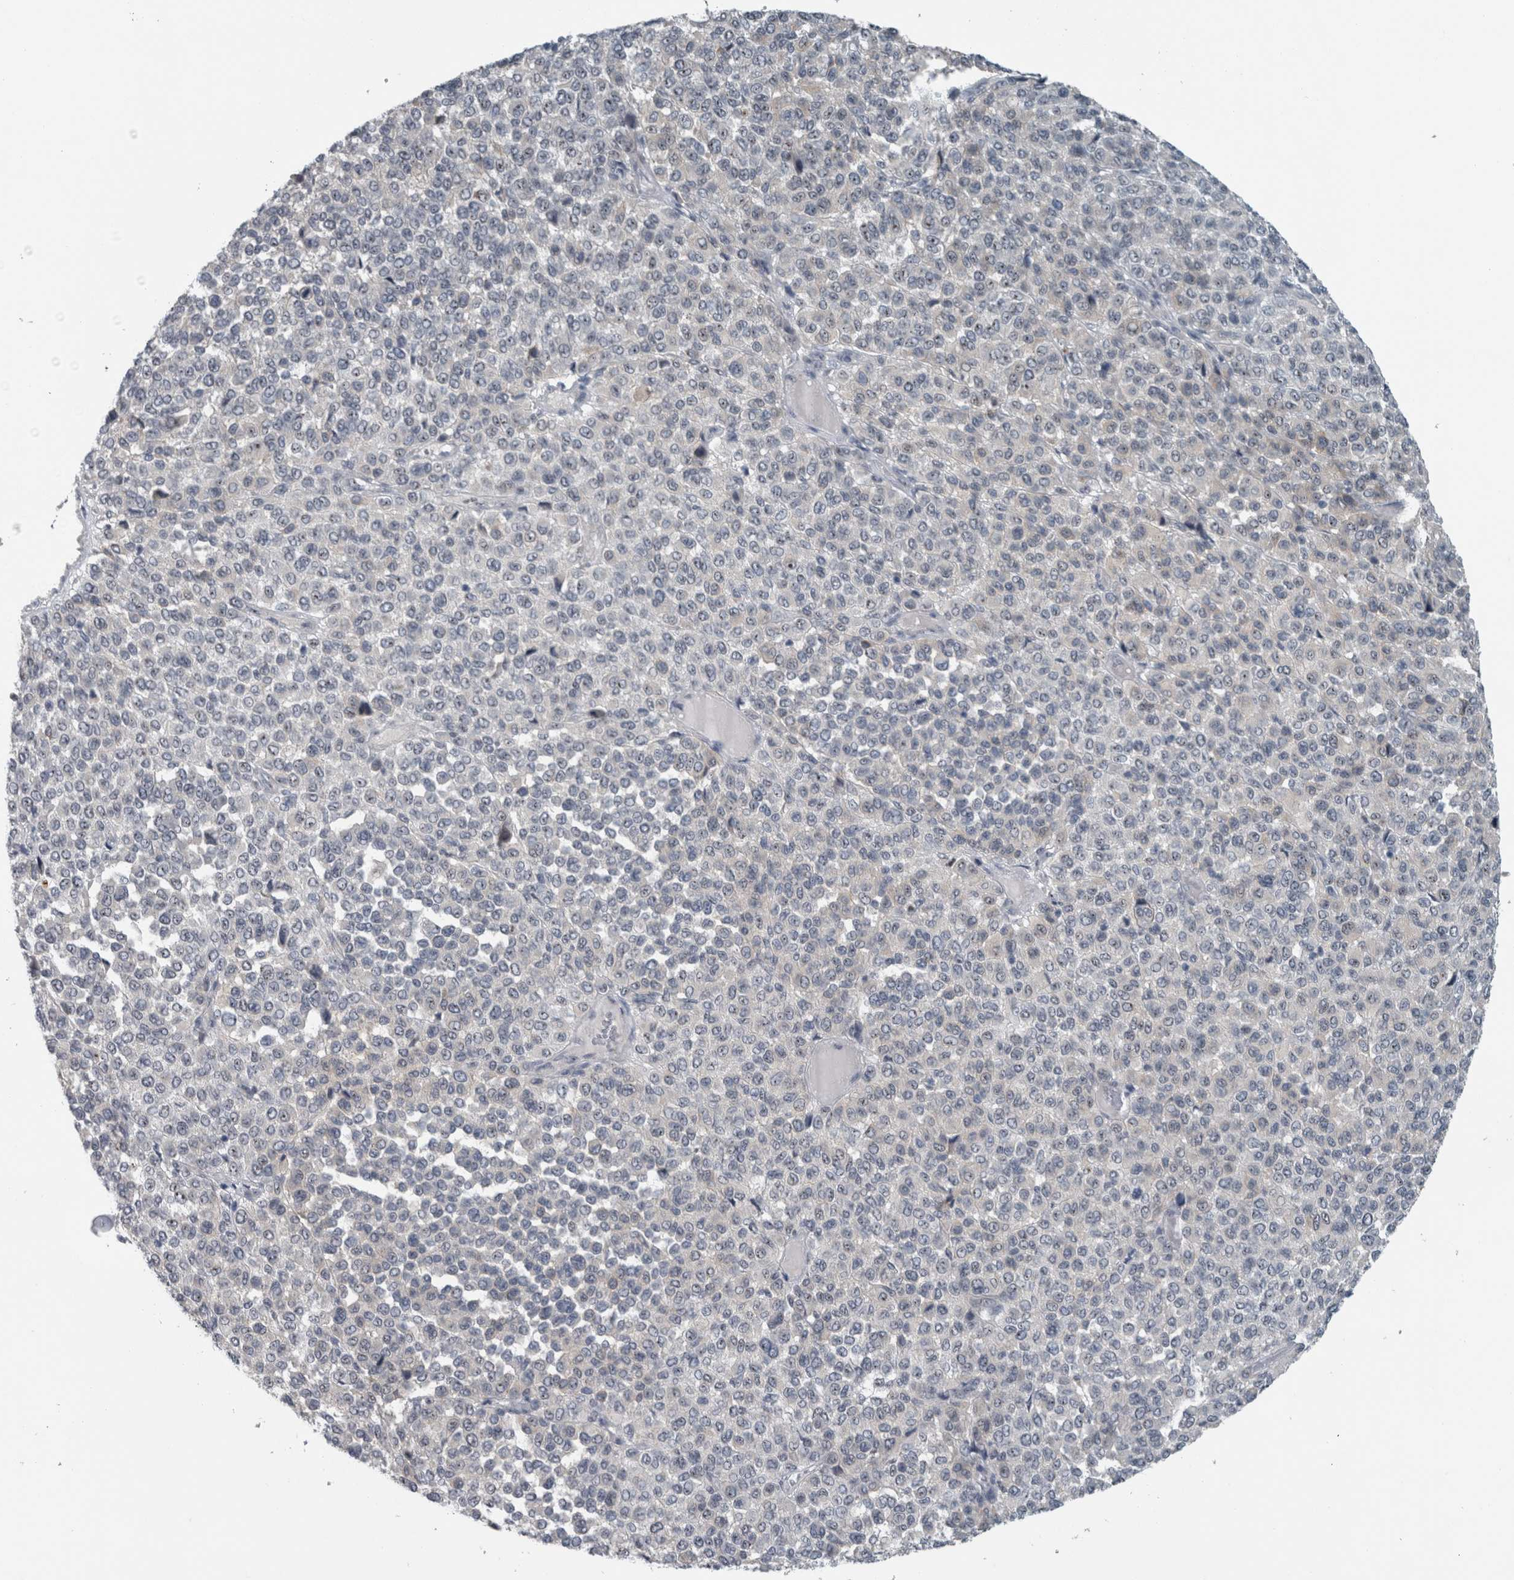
{"staining": {"intensity": "weak", "quantity": "<25%", "location": "nuclear"}, "tissue": "melanoma", "cell_type": "Tumor cells", "image_type": "cancer", "snomed": [{"axis": "morphology", "description": "Malignant melanoma, Metastatic site"}, {"axis": "topography", "description": "Pancreas"}], "caption": "DAB immunohistochemical staining of malignant melanoma (metastatic site) exhibits no significant positivity in tumor cells. (DAB (3,3'-diaminobenzidine) immunohistochemistry, high magnification).", "gene": "UTP6", "patient": {"sex": "female", "age": 30}}